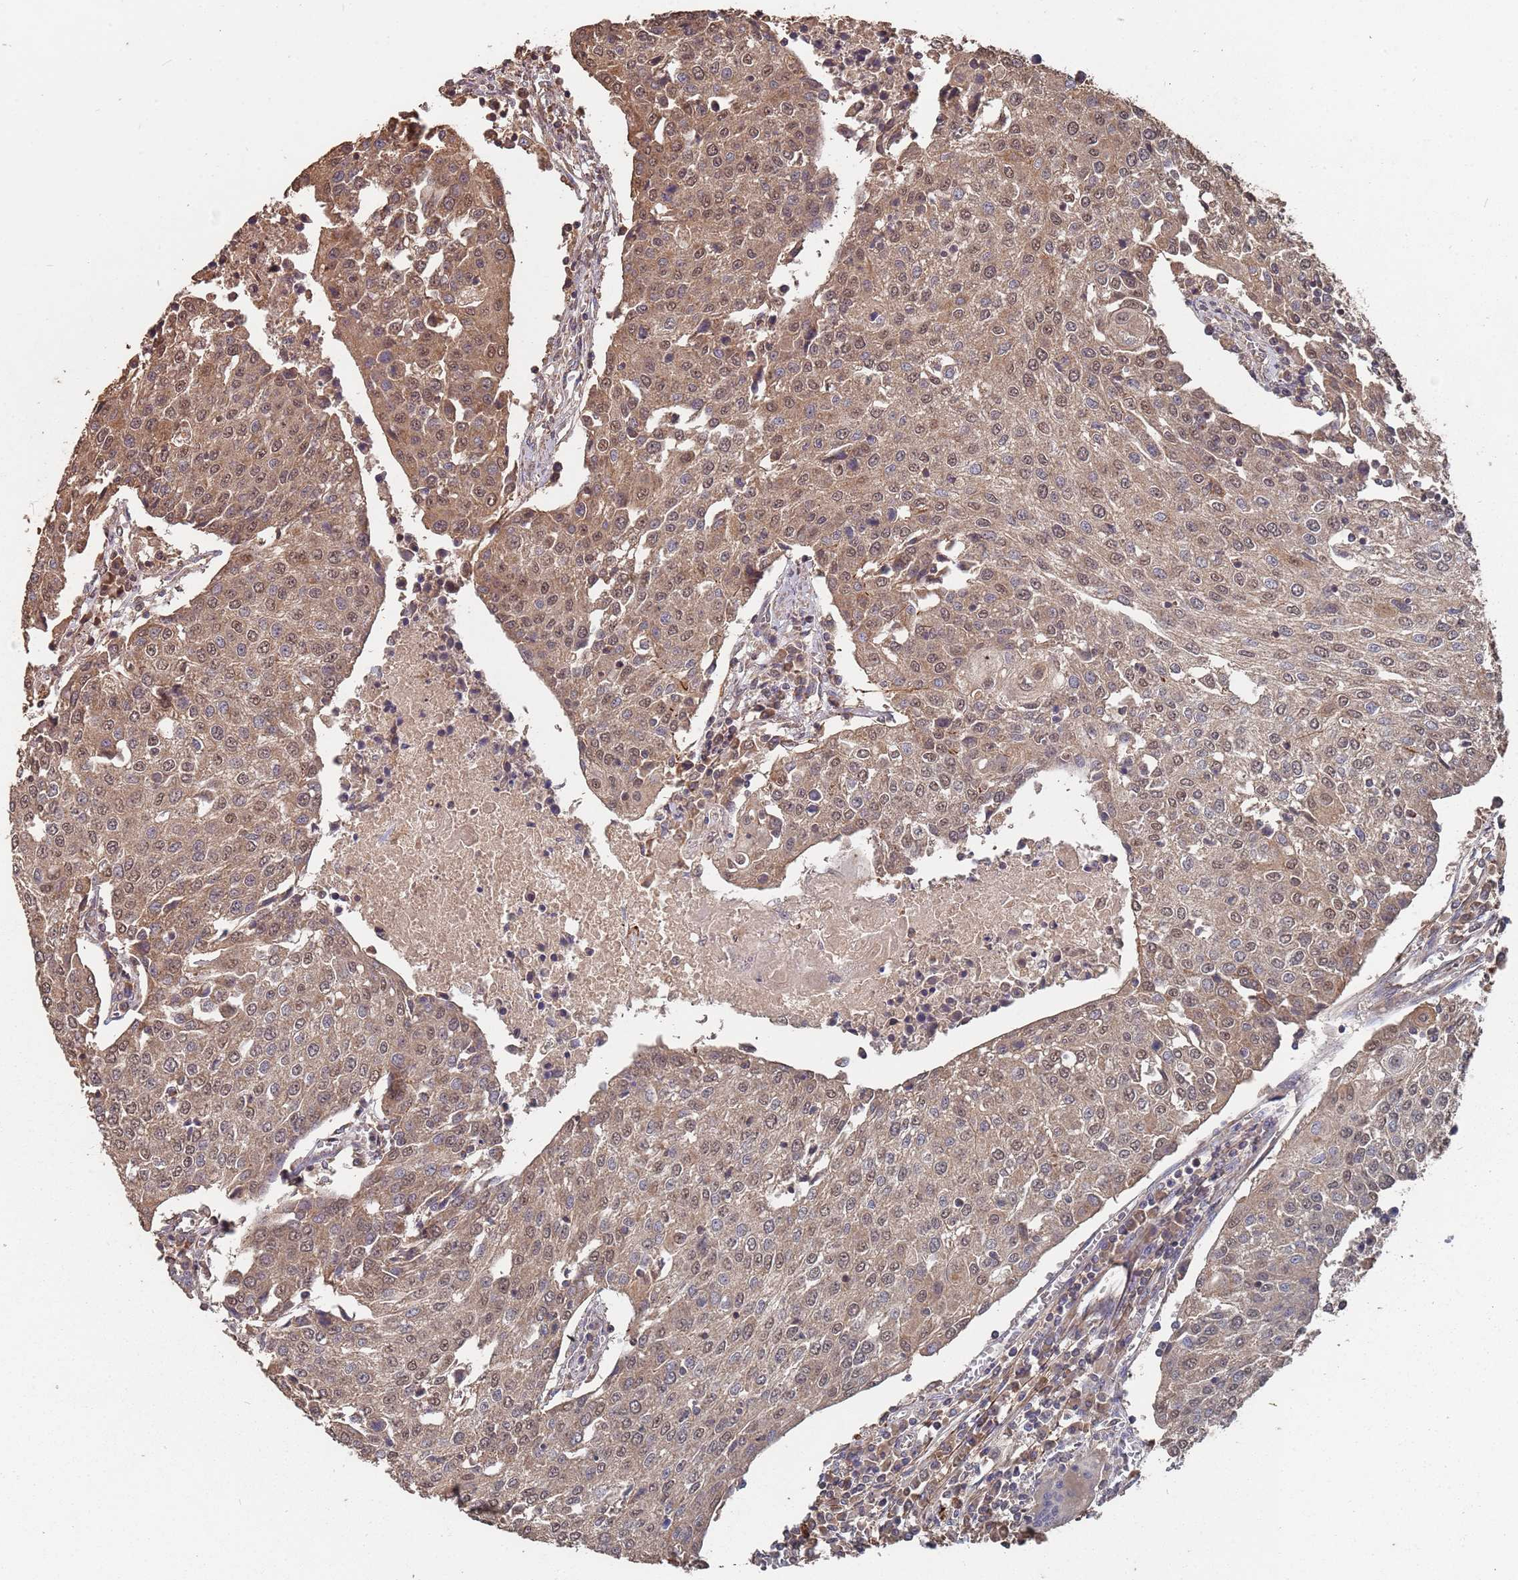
{"staining": {"intensity": "moderate", "quantity": ">75%", "location": "cytoplasmic/membranous,nuclear"}, "tissue": "urothelial cancer", "cell_type": "Tumor cells", "image_type": "cancer", "snomed": [{"axis": "morphology", "description": "Urothelial carcinoma, High grade"}, {"axis": "topography", "description": "Urinary bladder"}], "caption": "A medium amount of moderate cytoplasmic/membranous and nuclear staining is present in approximately >75% of tumor cells in urothelial cancer tissue. (DAB (3,3'-diaminobenzidine) IHC with brightfield microscopy, high magnification).", "gene": "PRORP", "patient": {"sex": "female", "age": 85}}